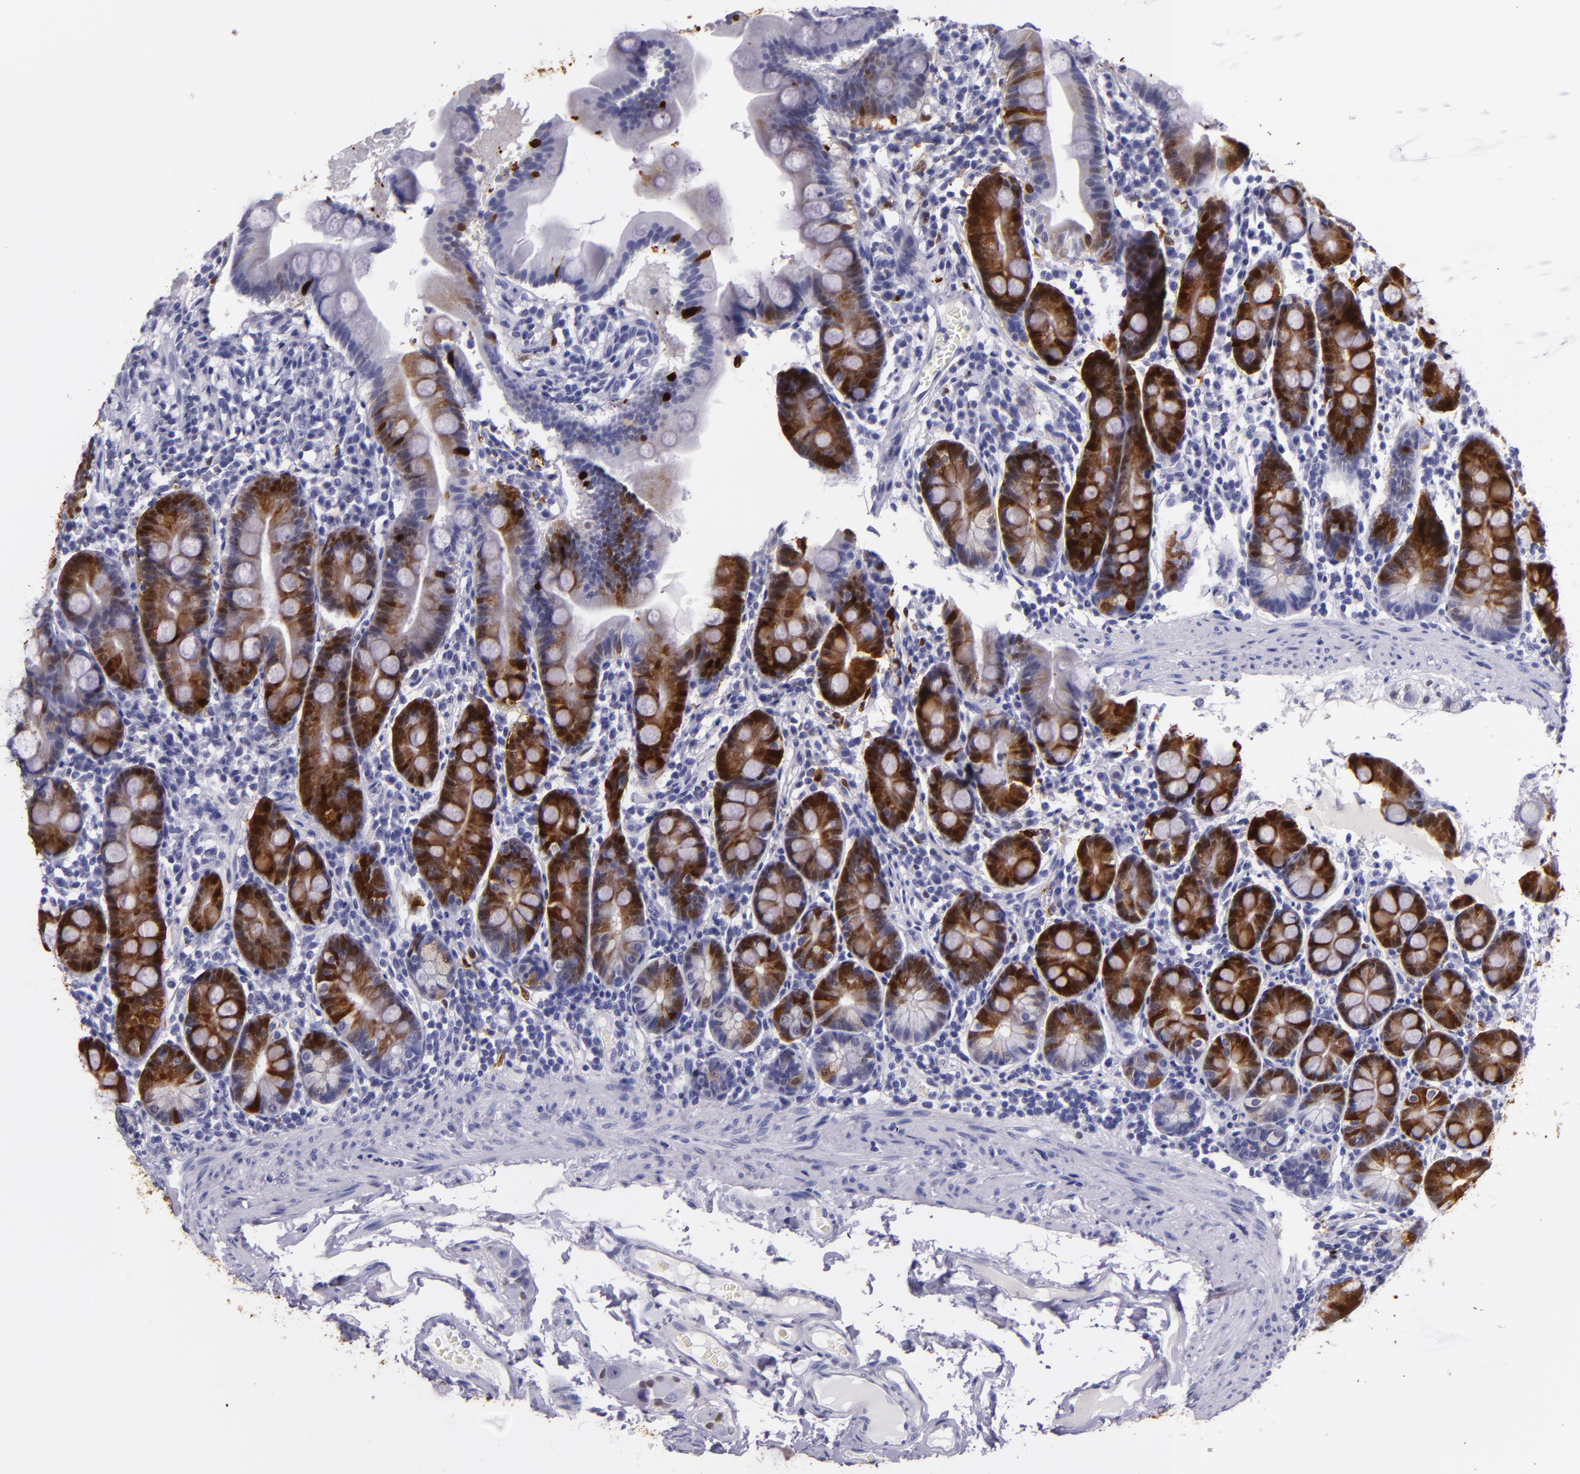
{"staining": {"intensity": "strong", "quantity": "<25%", "location": "cytoplasmic/membranous,nuclear"}, "tissue": "duodenum", "cell_type": "Glandular cells", "image_type": "normal", "snomed": [{"axis": "morphology", "description": "Normal tissue, NOS"}, {"axis": "topography", "description": "Duodenum"}], "caption": "Immunohistochemical staining of benign human duodenum demonstrates <25% levels of strong cytoplasmic/membranous,nuclear protein expression in about <25% of glandular cells.", "gene": "MT1A", "patient": {"sex": "male", "age": 50}}